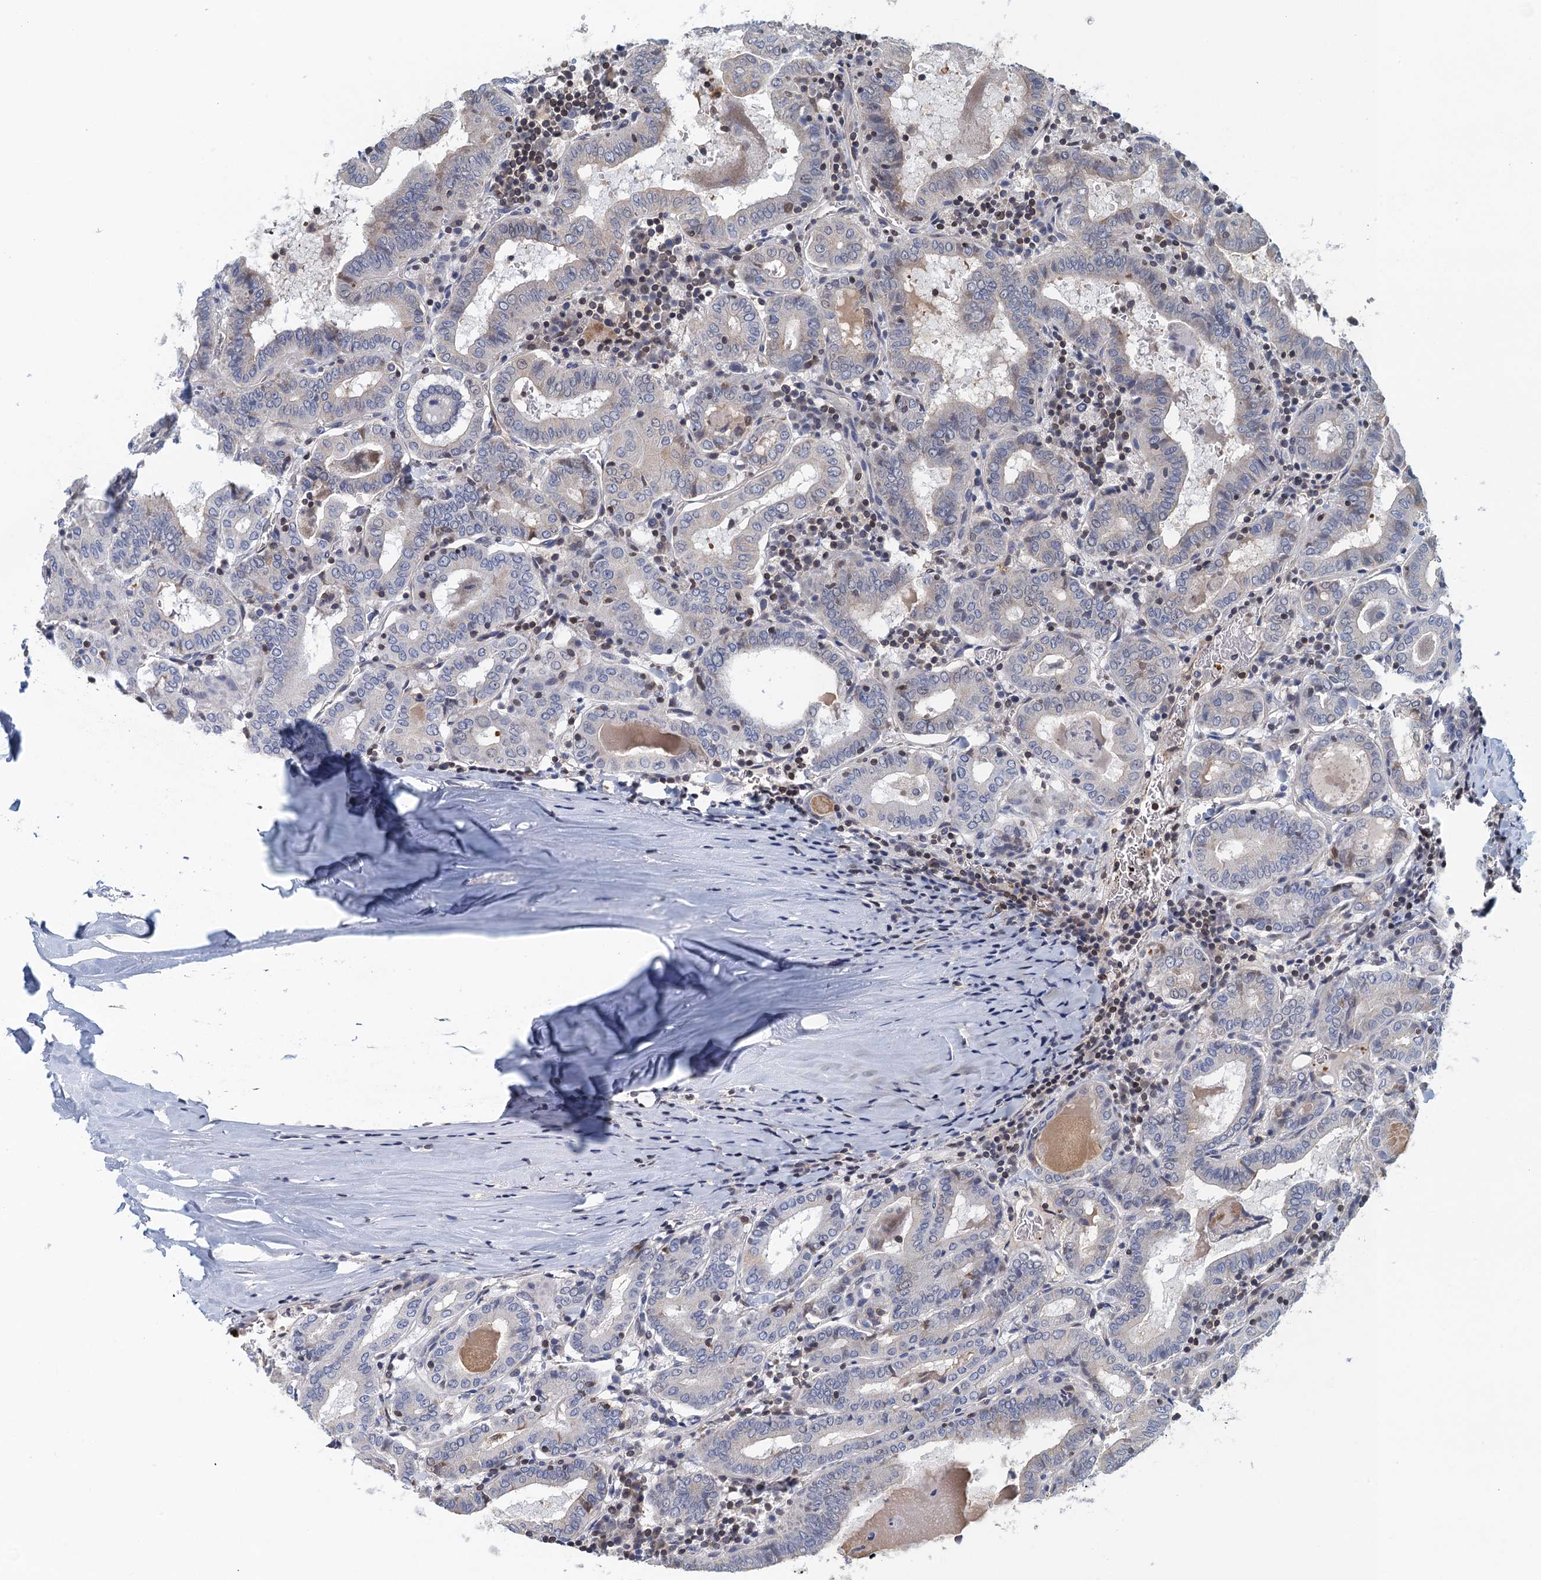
{"staining": {"intensity": "negative", "quantity": "none", "location": "none"}, "tissue": "thyroid cancer", "cell_type": "Tumor cells", "image_type": "cancer", "snomed": [{"axis": "morphology", "description": "Papillary adenocarcinoma, NOS"}, {"axis": "topography", "description": "Thyroid gland"}], "caption": "Immunohistochemical staining of thyroid cancer reveals no significant positivity in tumor cells.", "gene": "TRAF3IP3", "patient": {"sex": "female", "age": 72}}